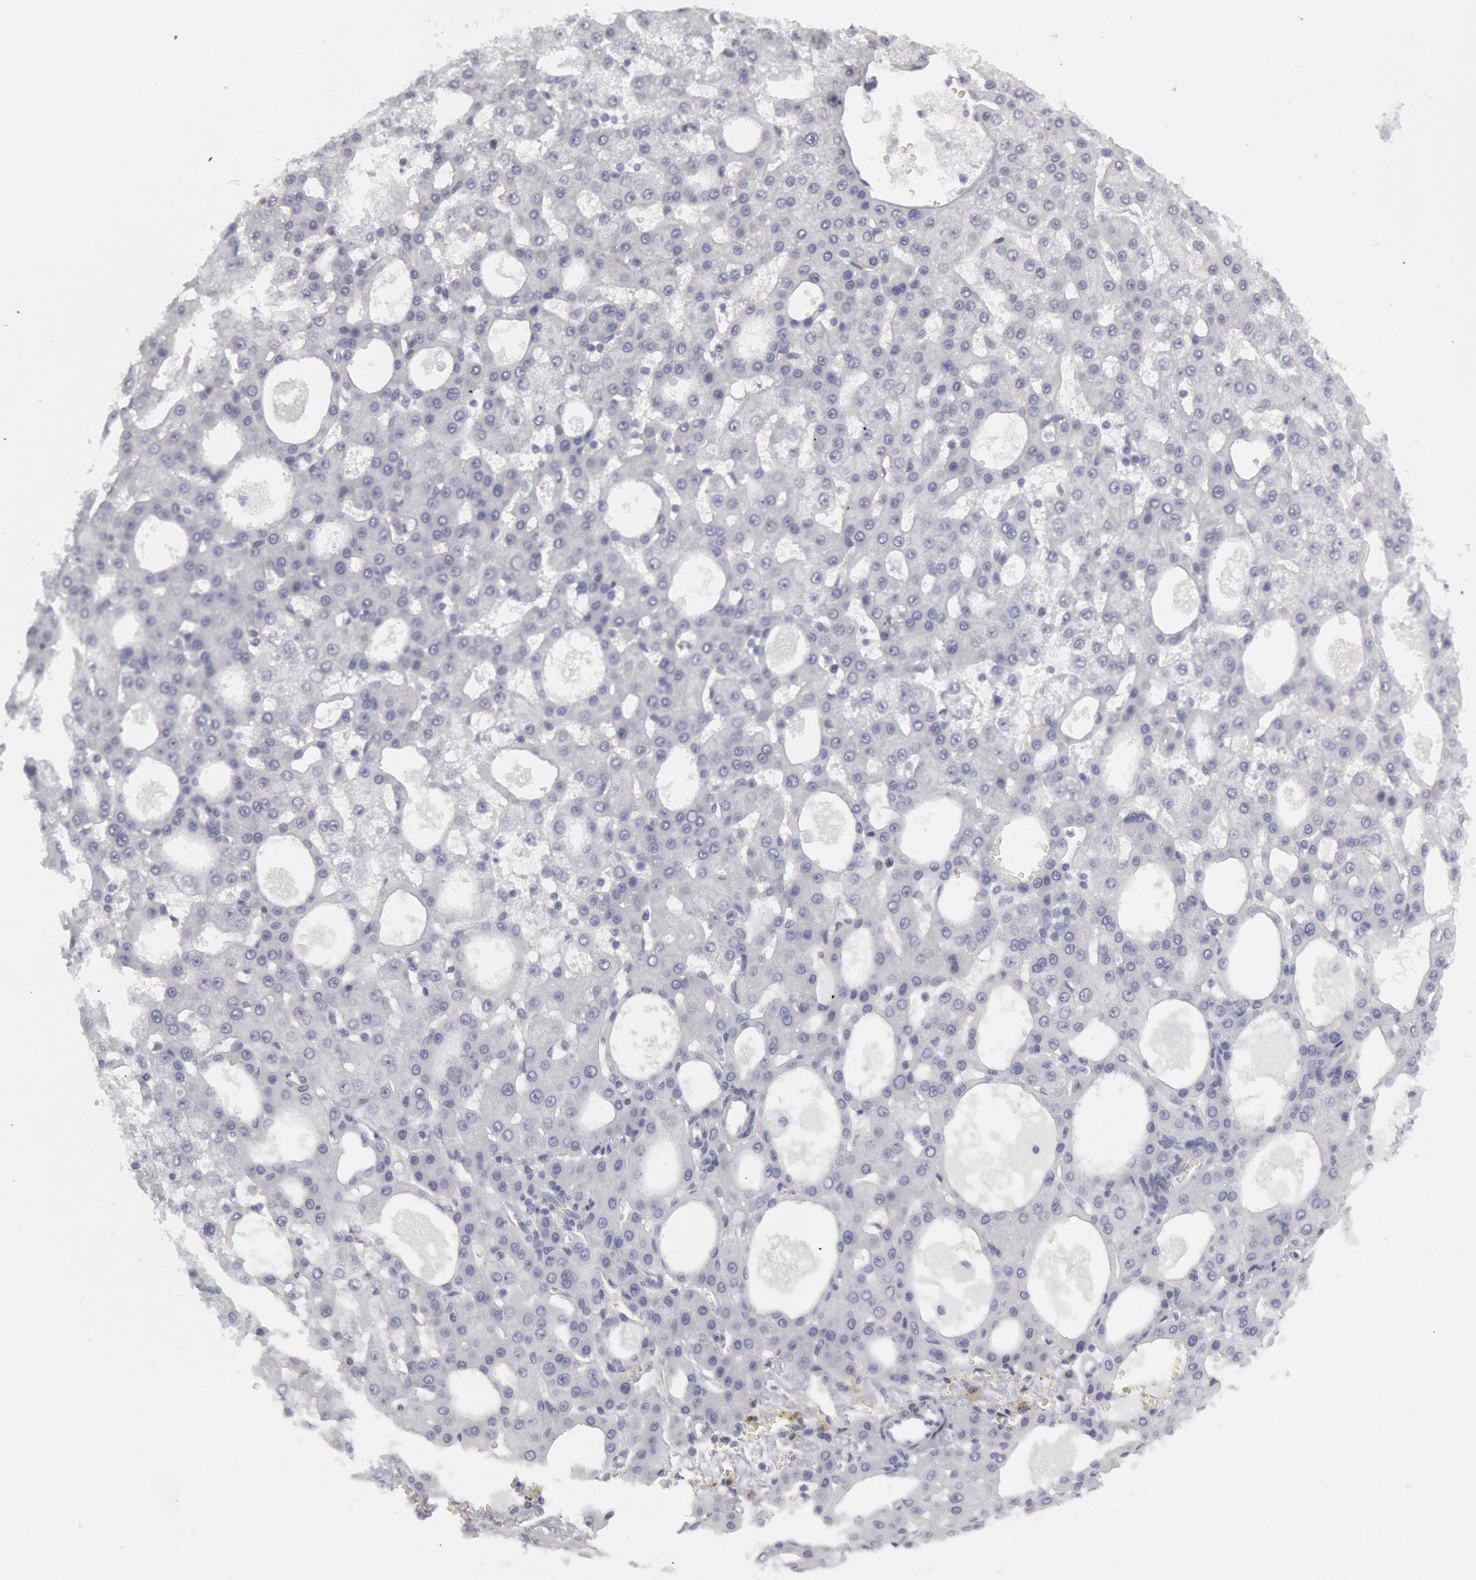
{"staining": {"intensity": "negative", "quantity": "none", "location": "none"}, "tissue": "liver cancer", "cell_type": "Tumor cells", "image_type": "cancer", "snomed": [{"axis": "morphology", "description": "Carcinoma, Hepatocellular, NOS"}, {"axis": "topography", "description": "Liver"}], "caption": "Hepatocellular carcinoma (liver) was stained to show a protein in brown. There is no significant staining in tumor cells.", "gene": "FHL1", "patient": {"sex": "male", "age": 47}}